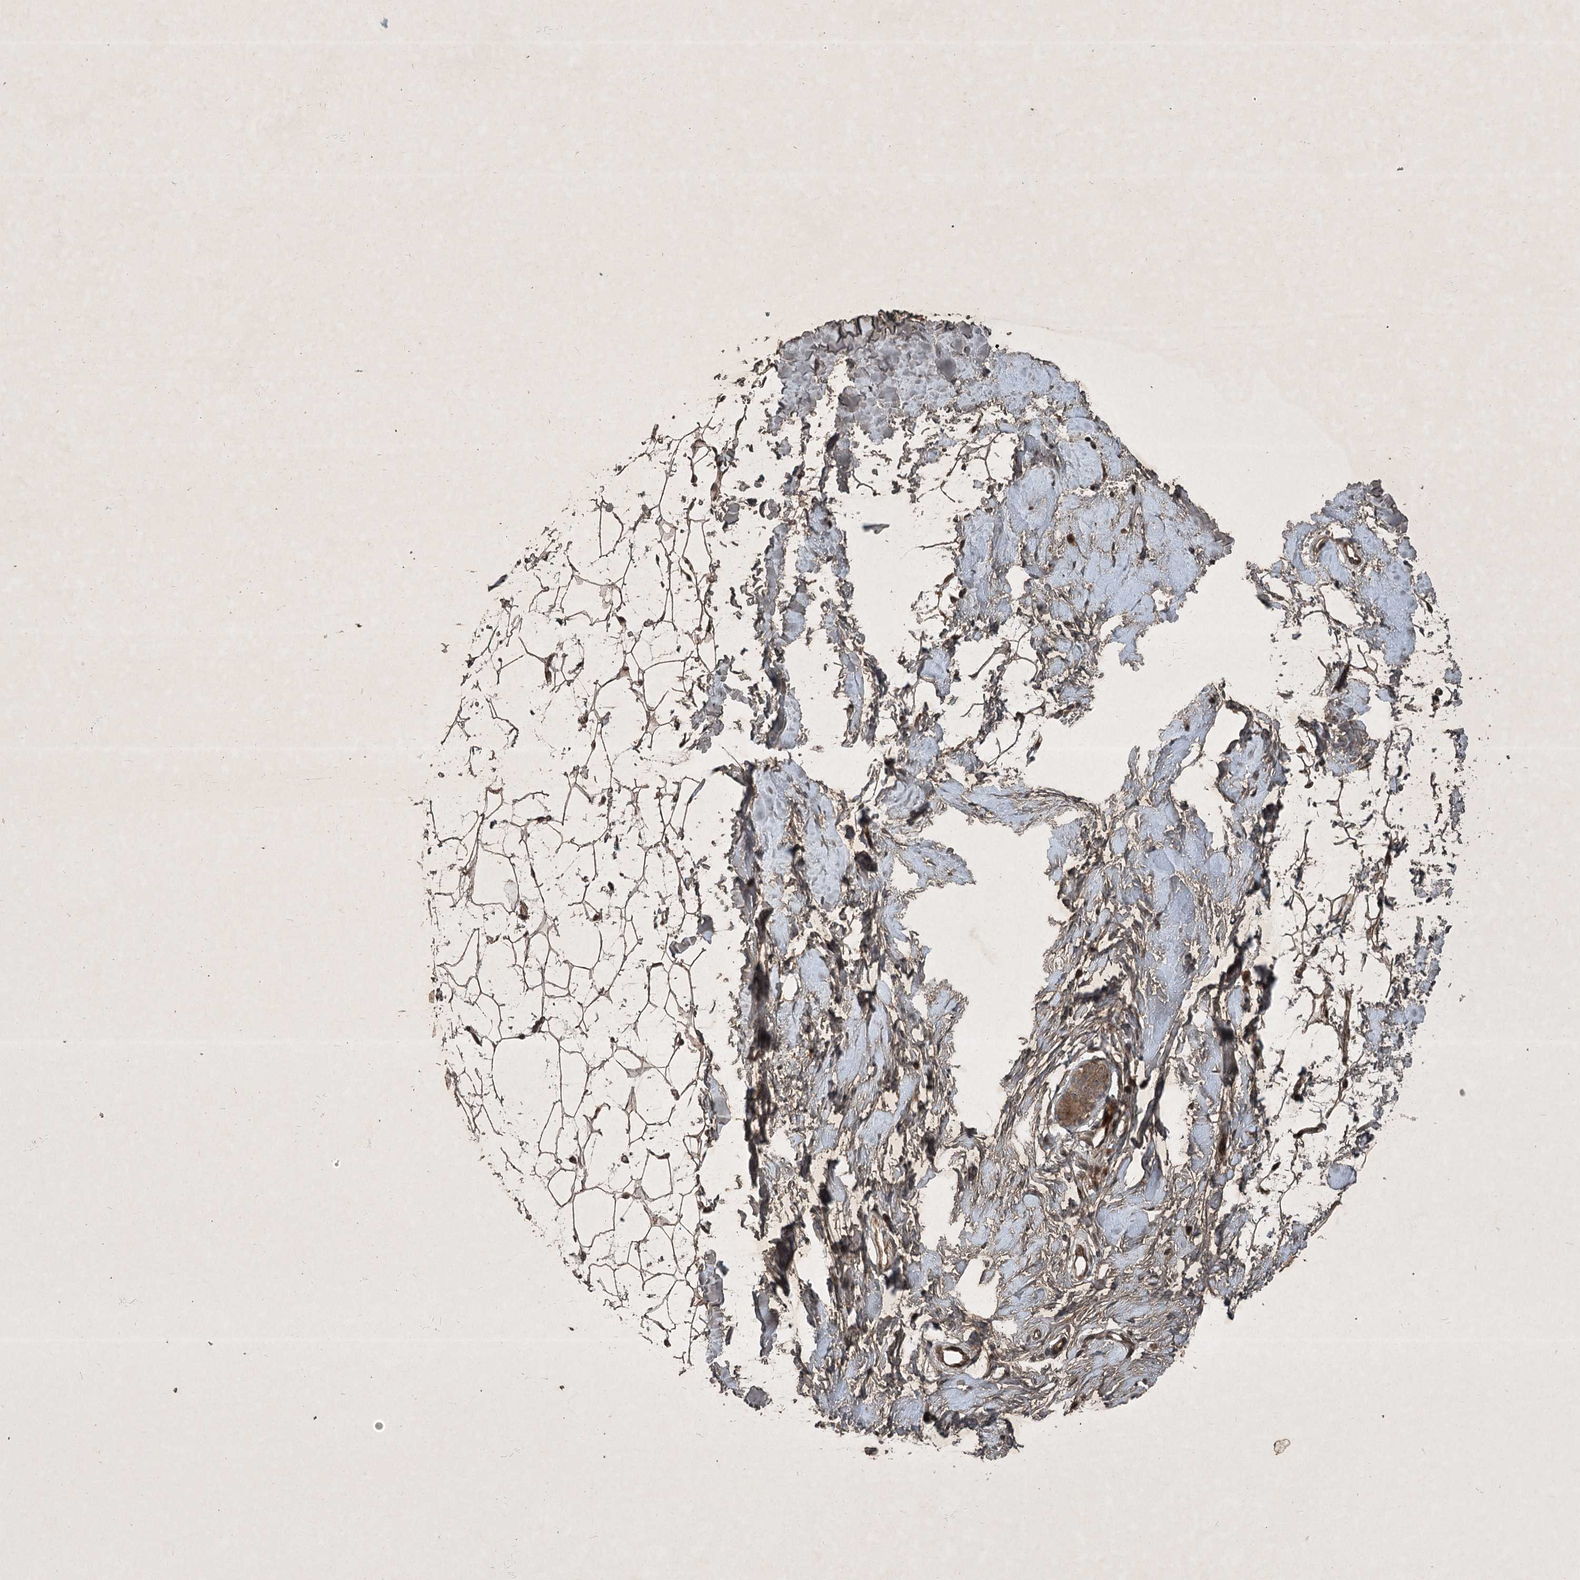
{"staining": {"intensity": "weak", "quantity": ">75%", "location": "cytoplasmic/membranous"}, "tissue": "adipose tissue", "cell_type": "Adipocytes", "image_type": "normal", "snomed": [{"axis": "morphology", "description": "Normal tissue, NOS"}, {"axis": "topography", "description": "Breast"}], "caption": "Immunohistochemical staining of benign adipose tissue shows weak cytoplasmic/membranous protein expression in about >75% of adipocytes.", "gene": "UNC93A", "patient": {"sex": "female", "age": 23}}